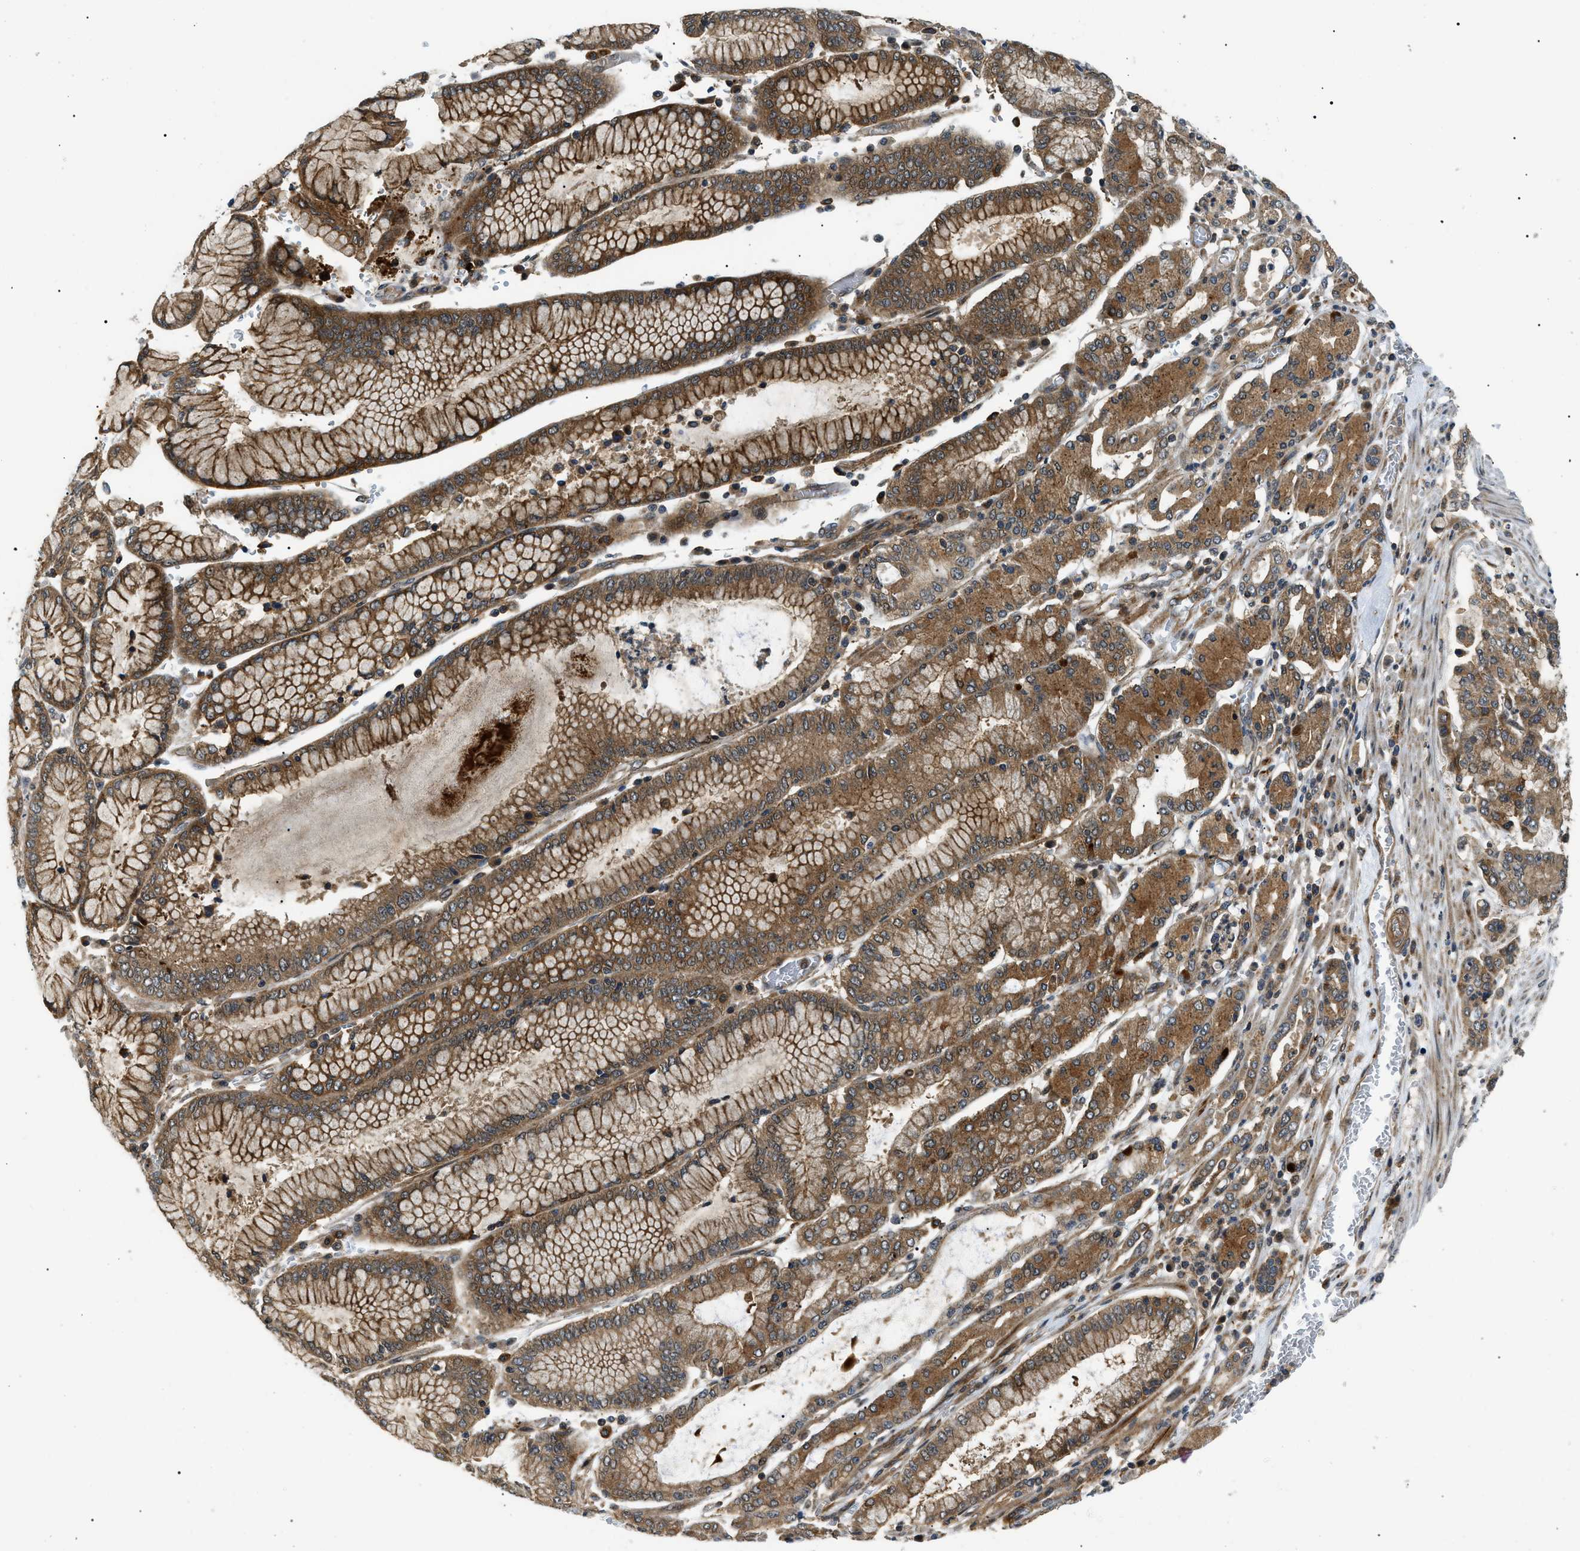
{"staining": {"intensity": "moderate", "quantity": ">75%", "location": "cytoplasmic/membranous"}, "tissue": "stomach cancer", "cell_type": "Tumor cells", "image_type": "cancer", "snomed": [{"axis": "morphology", "description": "Normal tissue, NOS"}, {"axis": "morphology", "description": "Adenocarcinoma, NOS"}, {"axis": "topography", "description": "Stomach, upper"}, {"axis": "topography", "description": "Stomach"}], "caption": "Brown immunohistochemical staining in human adenocarcinoma (stomach) exhibits moderate cytoplasmic/membranous staining in about >75% of tumor cells. The protein of interest is stained brown, and the nuclei are stained in blue (DAB (3,3'-diaminobenzidine) IHC with brightfield microscopy, high magnification).", "gene": "ATP6AP1", "patient": {"sex": "male", "age": 76}}